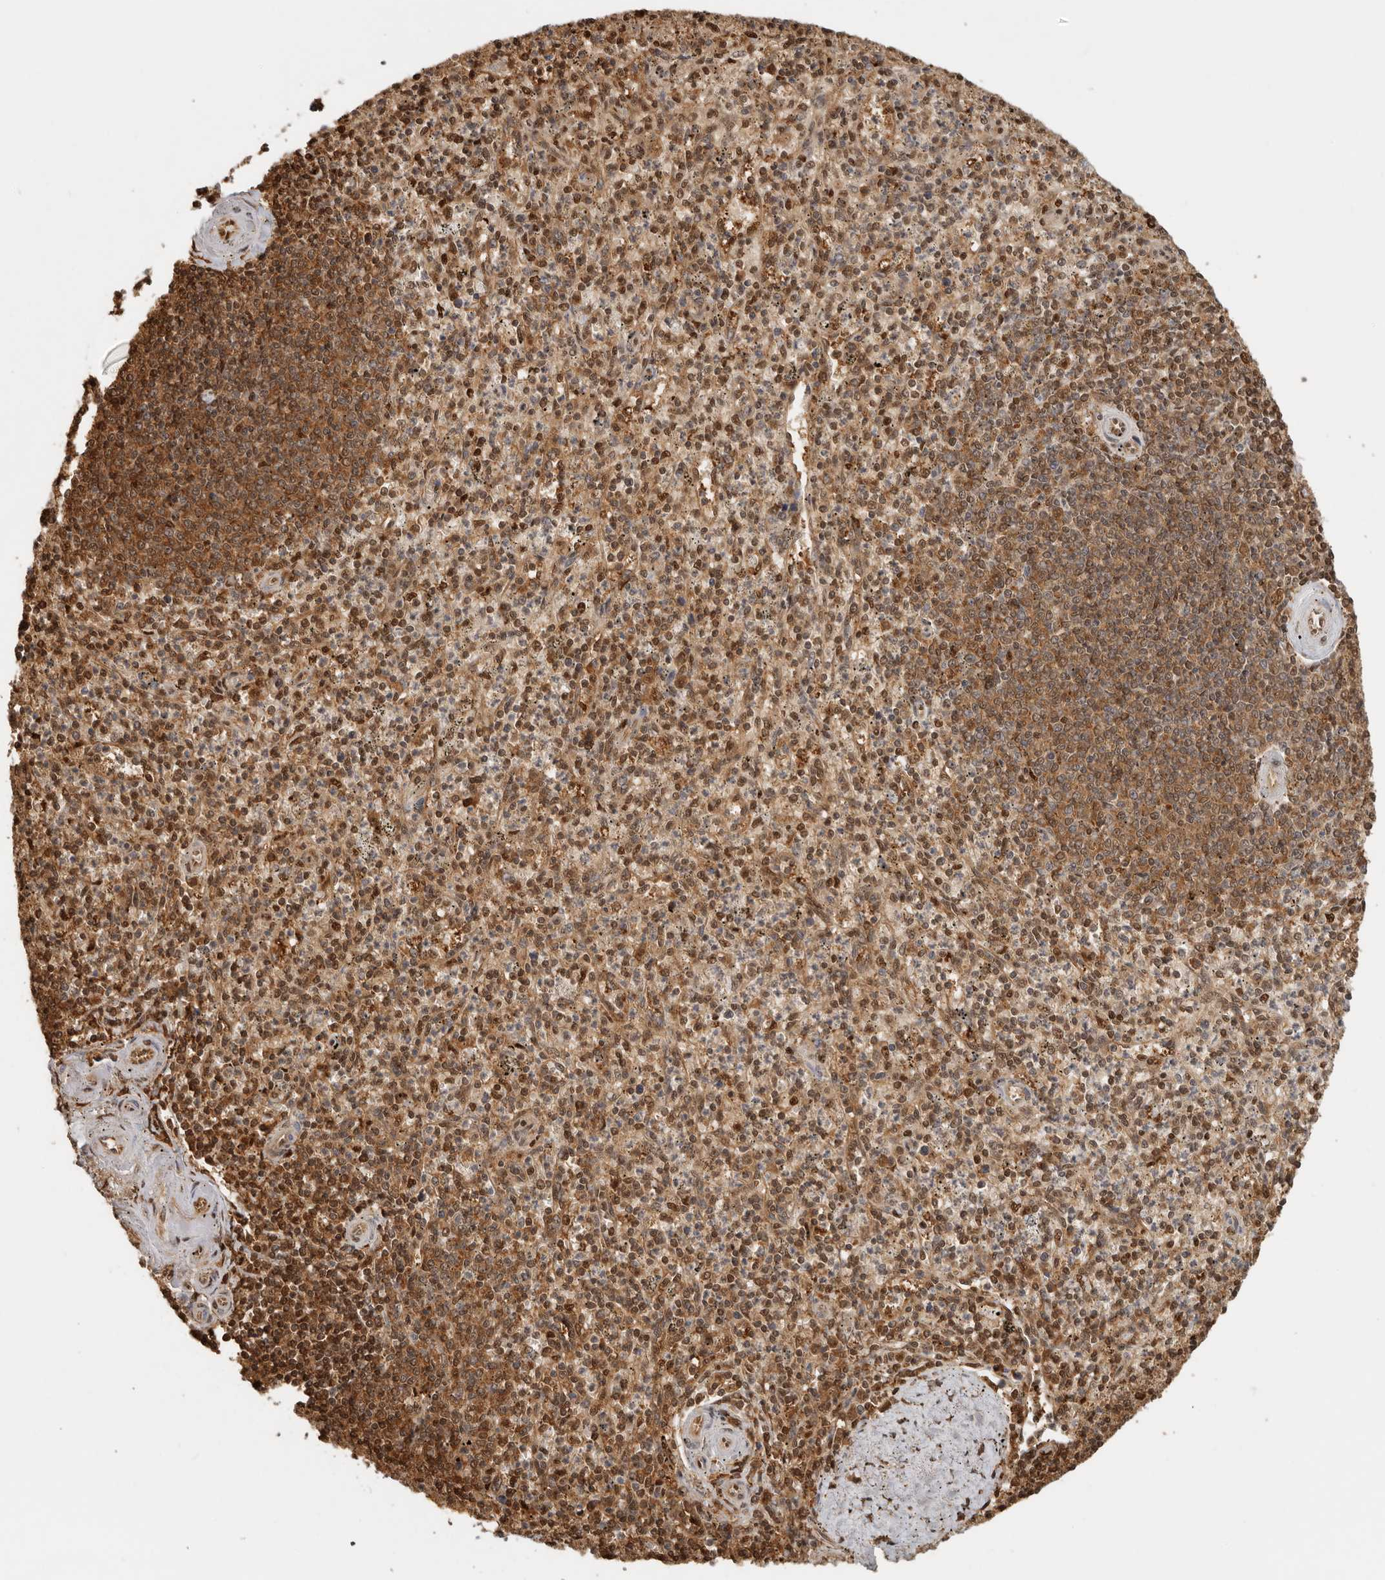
{"staining": {"intensity": "moderate", "quantity": ">75%", "location": "cytoplasmic/membranous,nuclear"}, "tissue": "spleen", "cell_type": "Cells in red pulp", "image_type": "normal", "snomed": [{"axis": "morphology", "description": "Normal tissue, NOS"}, {"axis": "topography", "description": "Spleen"}], "caption": "IHC photomicrograph of normal spleen: spleen stained using immunohistochemistry (IHC) displays medium levels of moderate protein expression localized specifically in the cytoplasmic/membranous,nuclear of cells in red pulp, appearing as a cytoplasmic/membranous,nuclear brown color.", "gene": "PSMA5", "patient": {"sex": "male", "age": 72}}